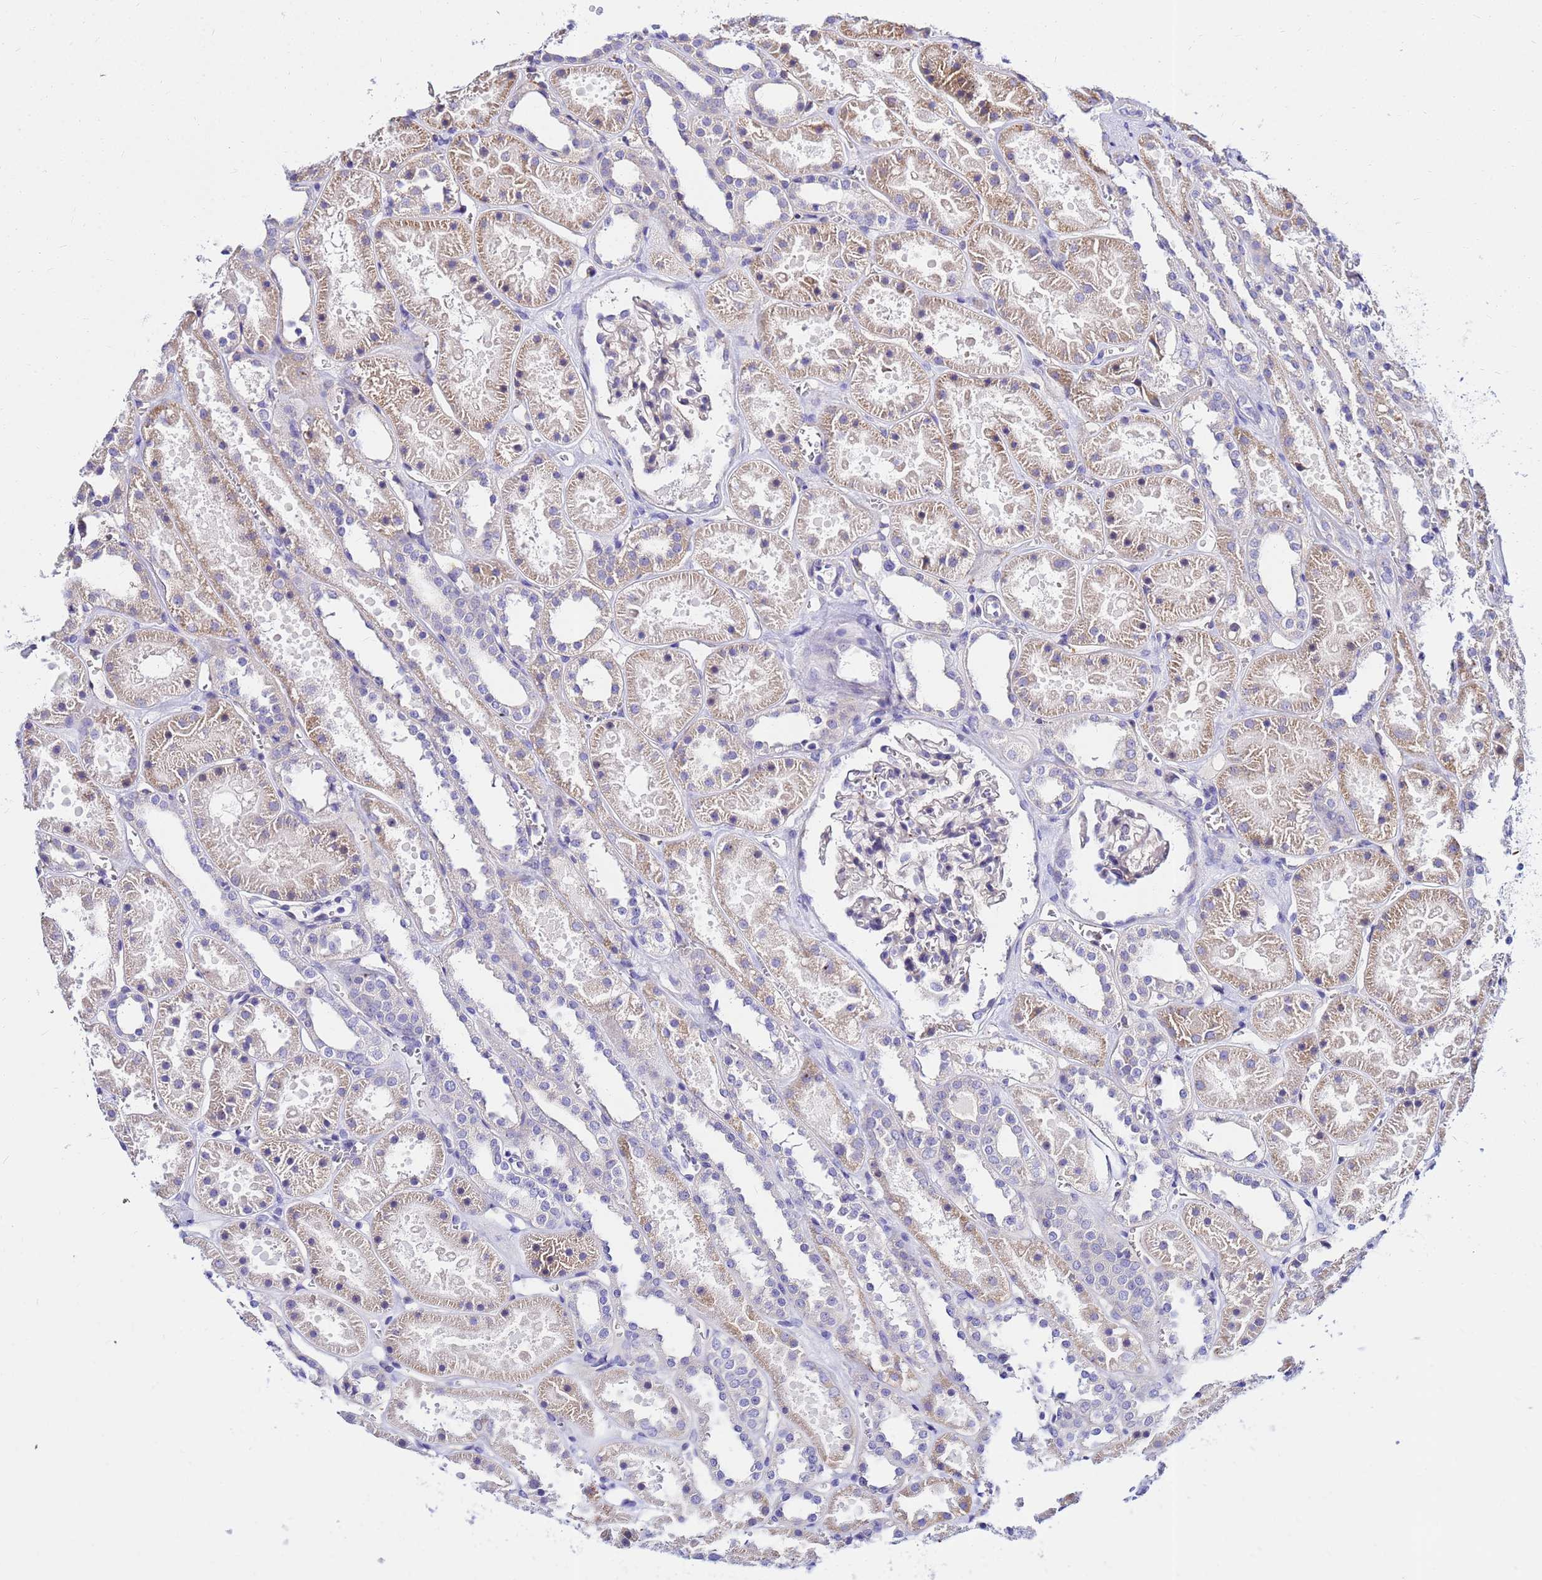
{"staining": {"intensity": "negative", "quantity": "none", "location": "none"}, "tissue": "kidney", "cell_type": "Cells in glomeruli", "image_type": "normal", "snomed": [{"axis": "morphology", "description": "Normal tissue, NOS"}, {"axis": "topography", "description": "Kidney"}], "caption": "Cells in glomeruli are negative for brown protein staining in normal kidney. The staining is performed using DAB brown chromogen with nuclei counter-stained in using hematoxylin.", "gene": "HERC5", "patient": {"sex": "female", "age": 41}}